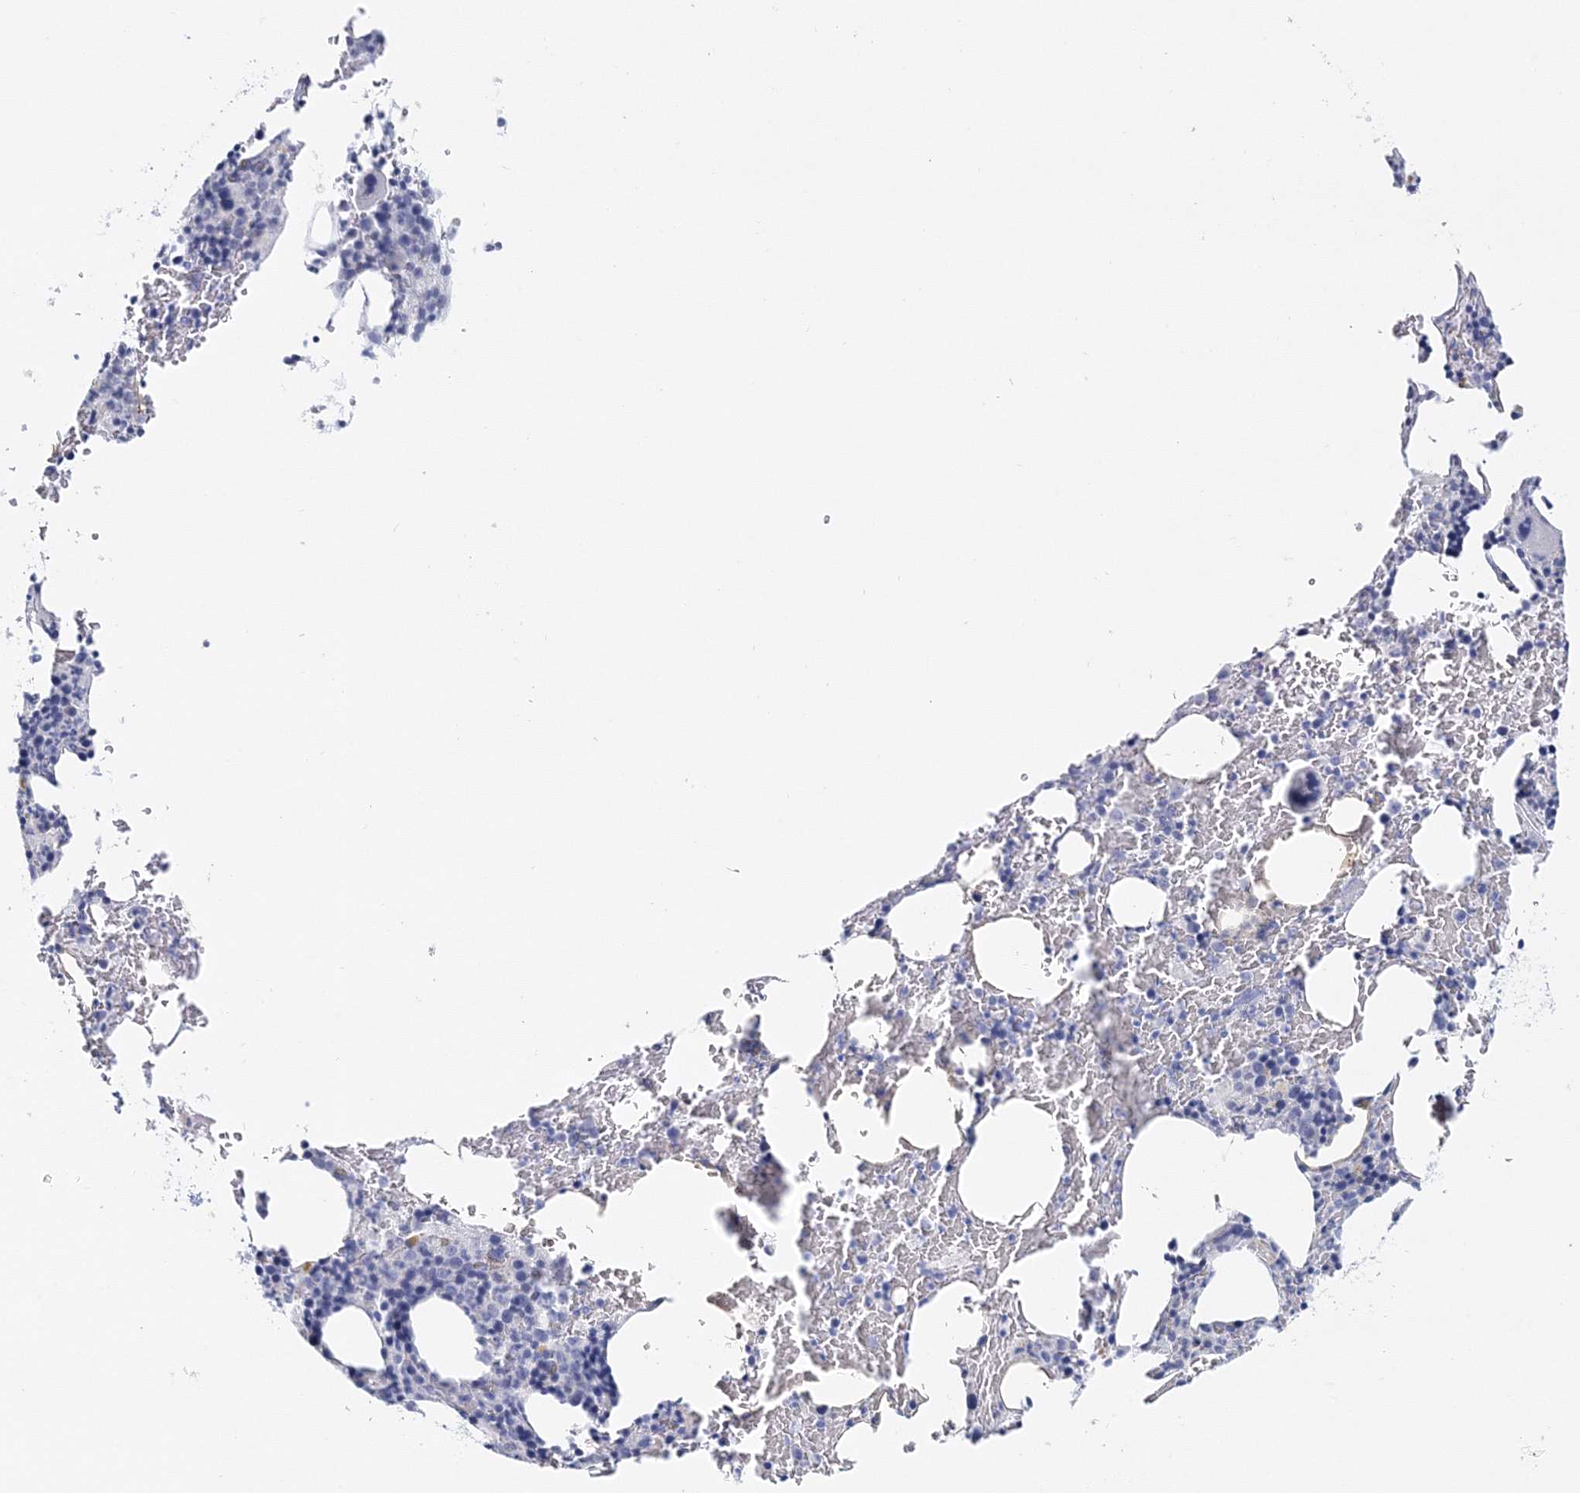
{"staining": {"intensity": "negative", "quantity": "none", "location": "none"}, "tissue": "bone marrow", "cell_type": "Hematopoietic cells", "image_type": "normal", "snomed": [{"axis": "morphology", "description": "Normal tissue, NOS"}, {"axis": "topography", "description": "Bone marrow"}], "caption": "IHC of benign bone marrow demonstrates no staining in hematopoietic cells.", "gene": "MYOZ2", "patient": {"sex": "male", "age": 62}}